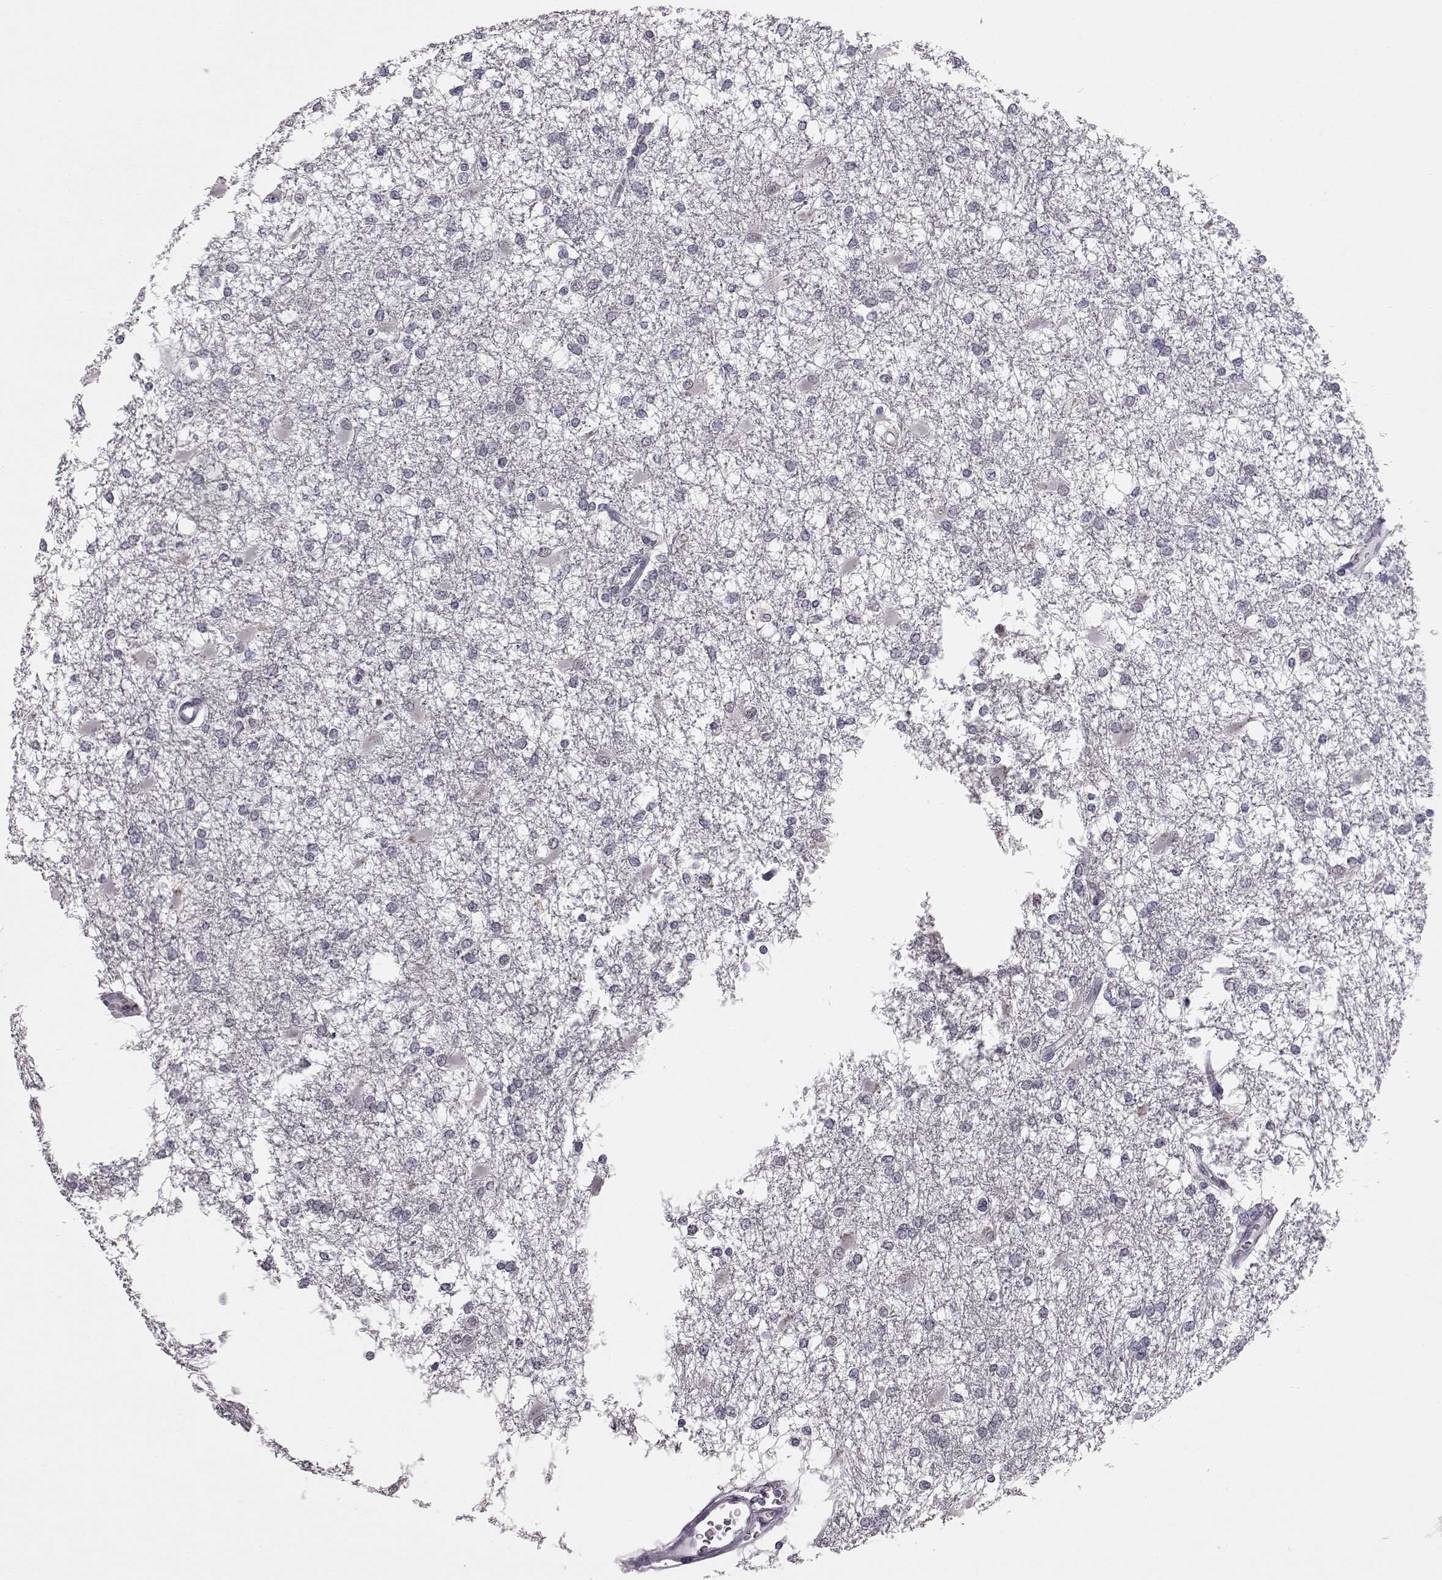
{"staining": {"intensity": "negative", "quantity": "none", "location": "none"}, "tissue": "glioma", "cell_type": "Tumor cells", "image_type": "cancer", "snomed": [{"axis": "morphology", "description": "Glioma, malignant, High grade"}, {"axis": "topography", "description": "Cerebral cortex"}], "caption": "There is no significant expression in tumor cells of glioma.", "gene": "C10orf62", "patient": {"sex": "male", "age": 79}}